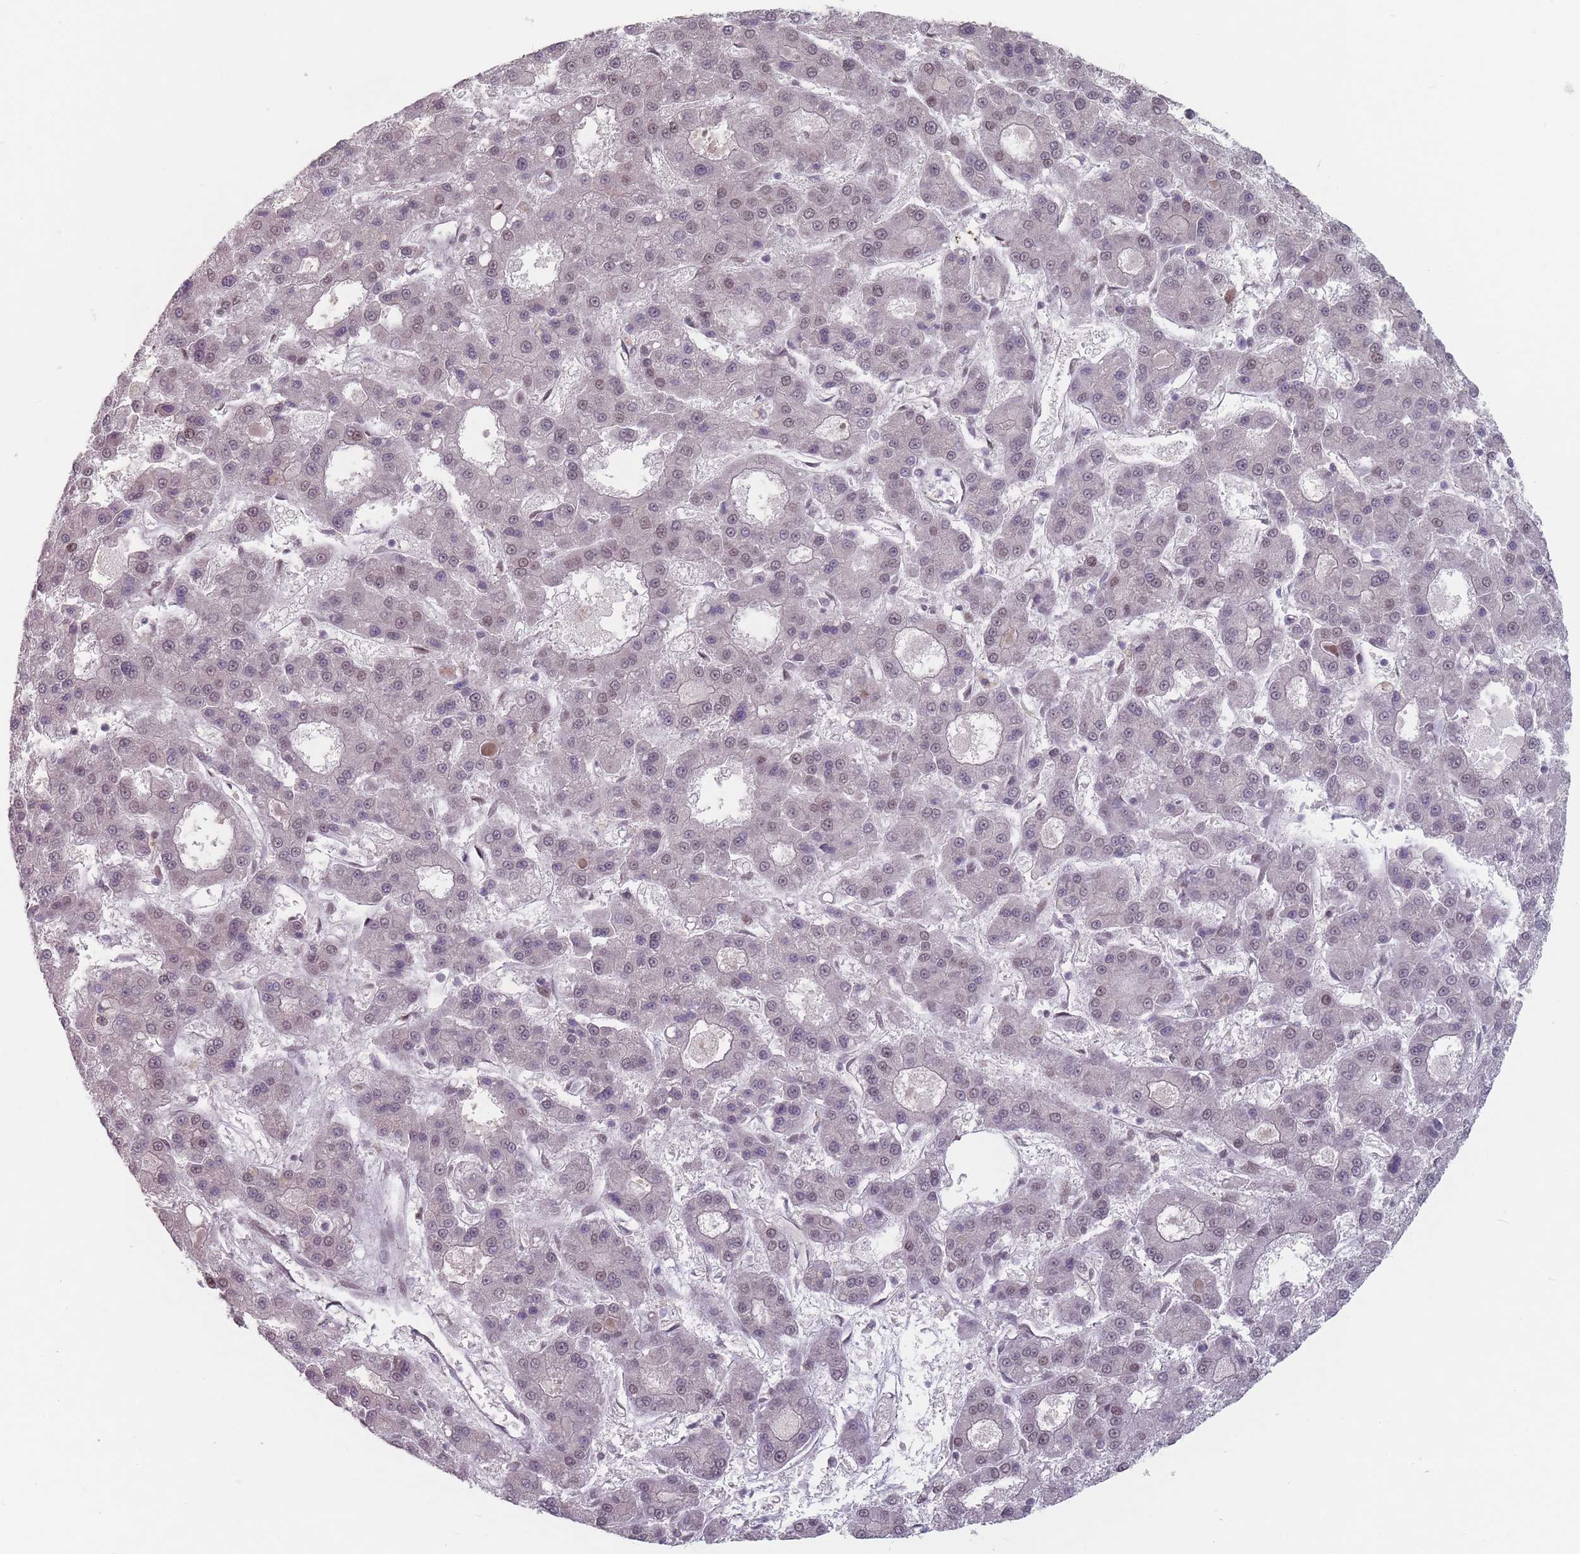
{"staining": {"intensity": "weak", "quantity": "25%-75%", "location": "nuclear"}, "tissue": "liver cancer", "cell_type": "Tumor cells", "image_type": "cancer", "snomed": [{"axis": "morphology", "description": "Carcinoma, Hepatocellular, NOS"}, {"axis": "topography", "description": "Liver"}], "caption": "This image shows immunohistochemistry staining of human liver hepatocellular carcinoma, with low weak nuclear positivity in about 25%-75% of tumor cells.", "gene": "SH3BGRL2", "patient": {"sex": "male", "age": 70}}